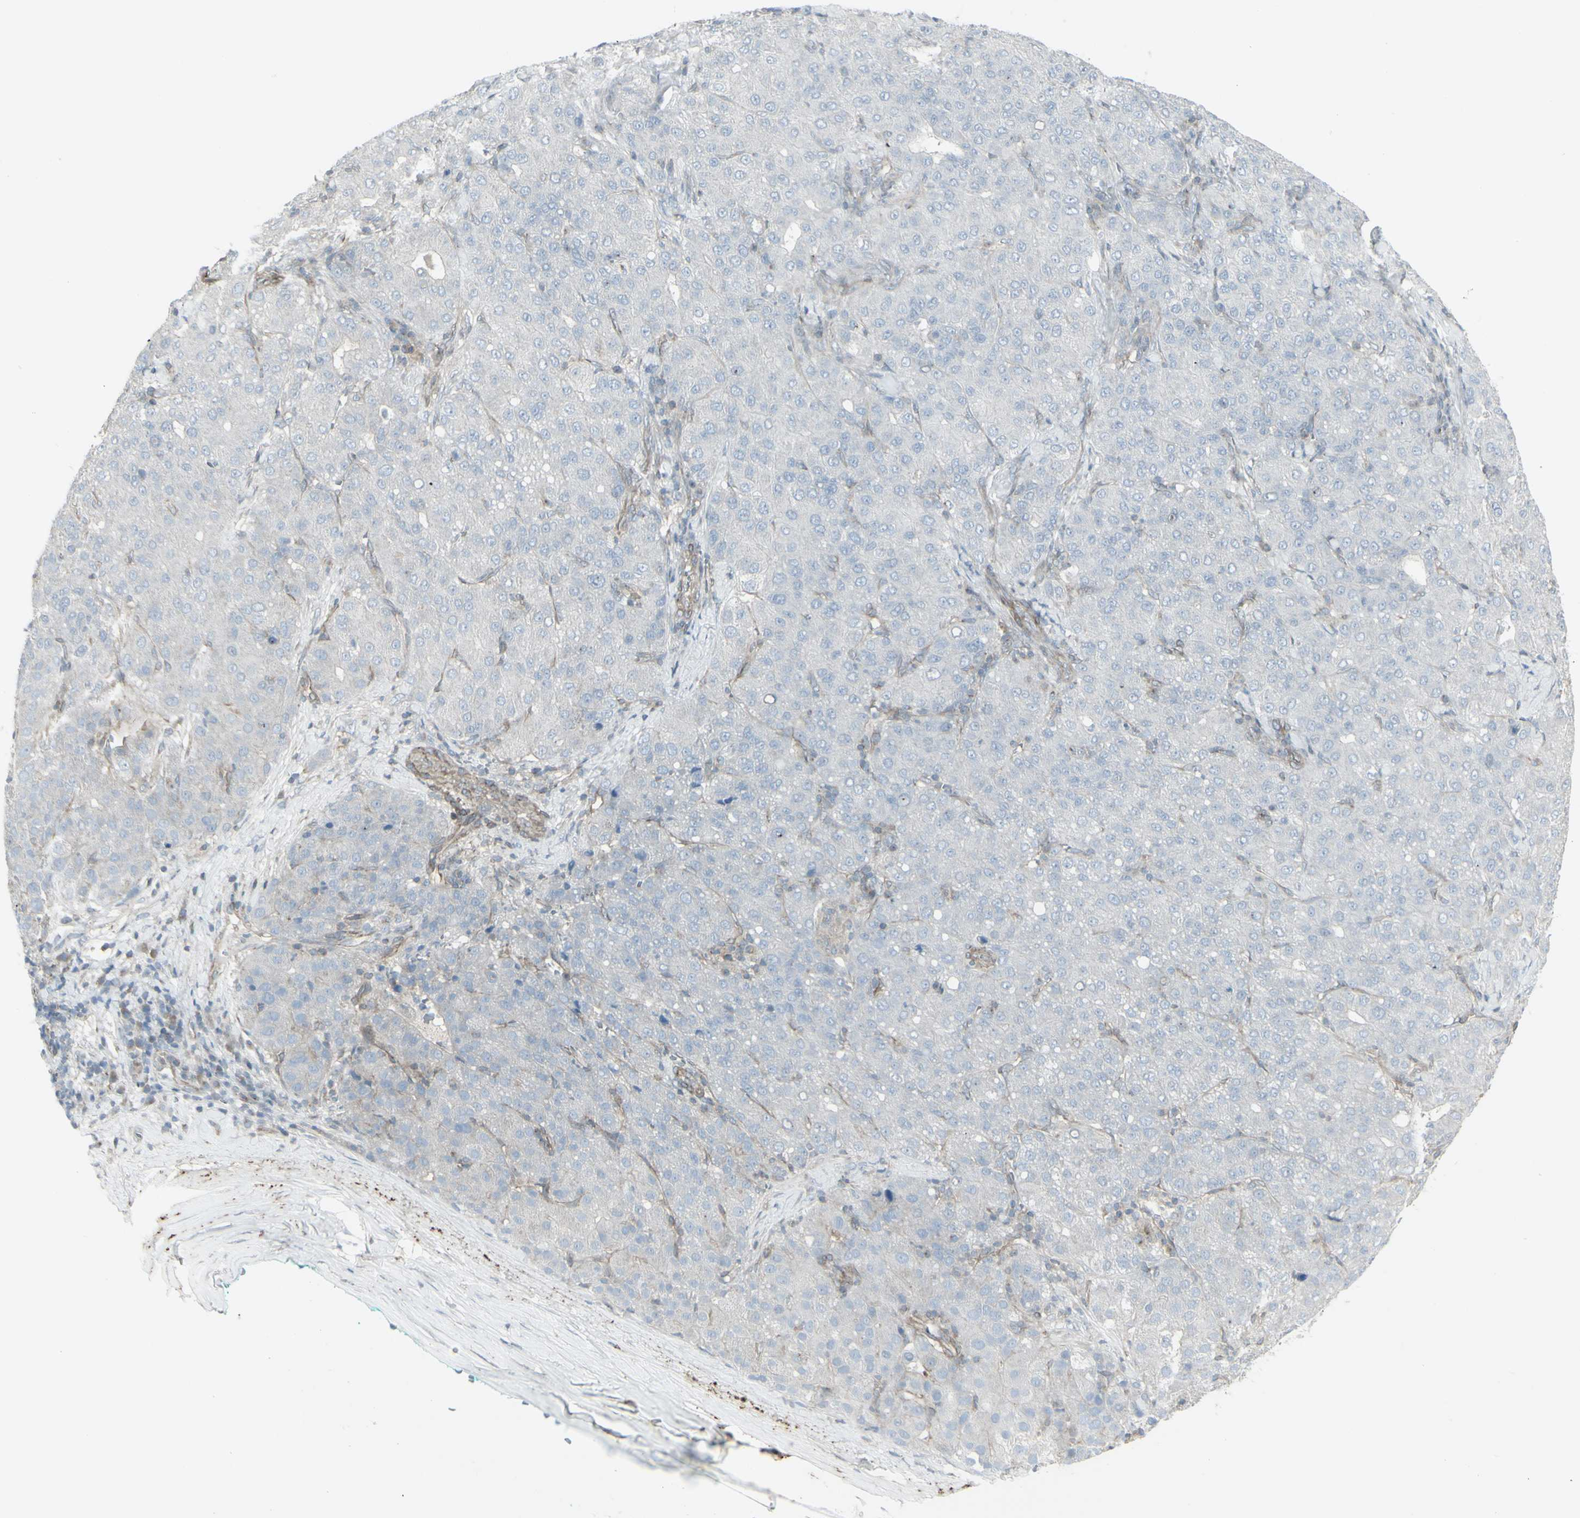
{"staining": {"intensity": "negative", "quantity": "none", "location": "none"}, "tissue": "liver cancer", "cell_type": "Tumor cells", "image_type": "cancer", "snomed": [{"axis": "morphology", "description": "Carcinoma, Hepatocellular, NOS"}, {"axis": "topography", "description": "Liver"}], "caption": "Immunohistochemistry (IHC) micrograph of neoplastic tissue: human hepatocellular carcinoma (liver) stained with DAB (3,3'-diaminobenzidine) exhibits no significant protein expression in tumor cells.", "gene": "GALNT6", "patient": {"sex": "male", "age": 65}}